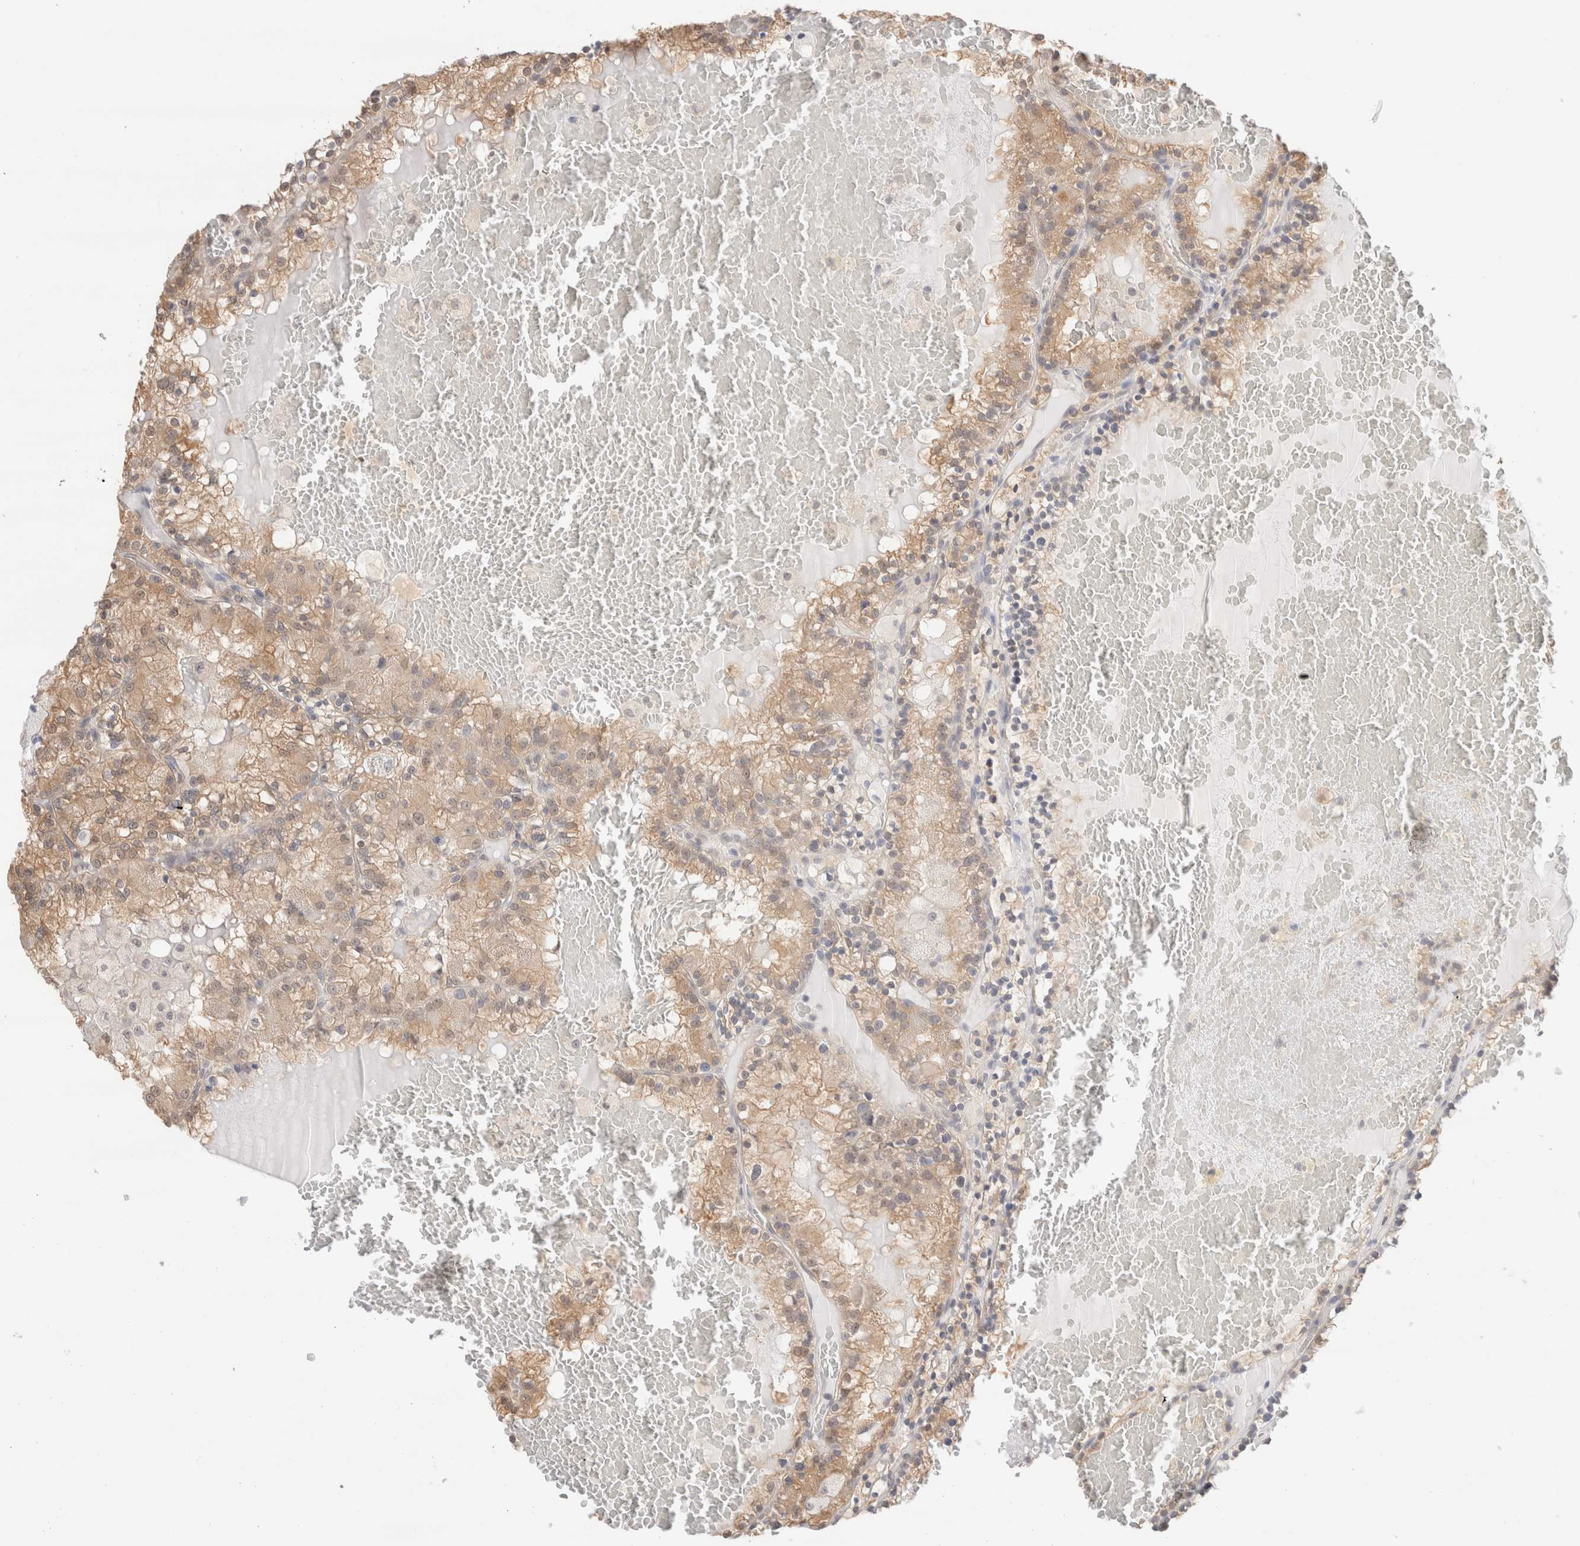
{"staining": {"intensity": "moderate", "quantity": ">75%", "location": "cytoplasmic/membranous"}, "tissue": "renal cancer", "cell_type": "Tumor cells", "image_type": "cancer", "snomed": [{"axis": "morphology", "description": "Adenocarcinoma, NOS"}, {"axis": "topography", "description": "Kidney"}], "caption": "Protein staining of renal cancer tissue reveals moderate cytoplasmic/membranous staining in about >75% of tumor cells. (DAB (3,3'-diaminobenzidine) IHC with brightfield microscopy, high magnification).", "gene": "C17orf97", "patient": {"sex": "female", "age": 56}}